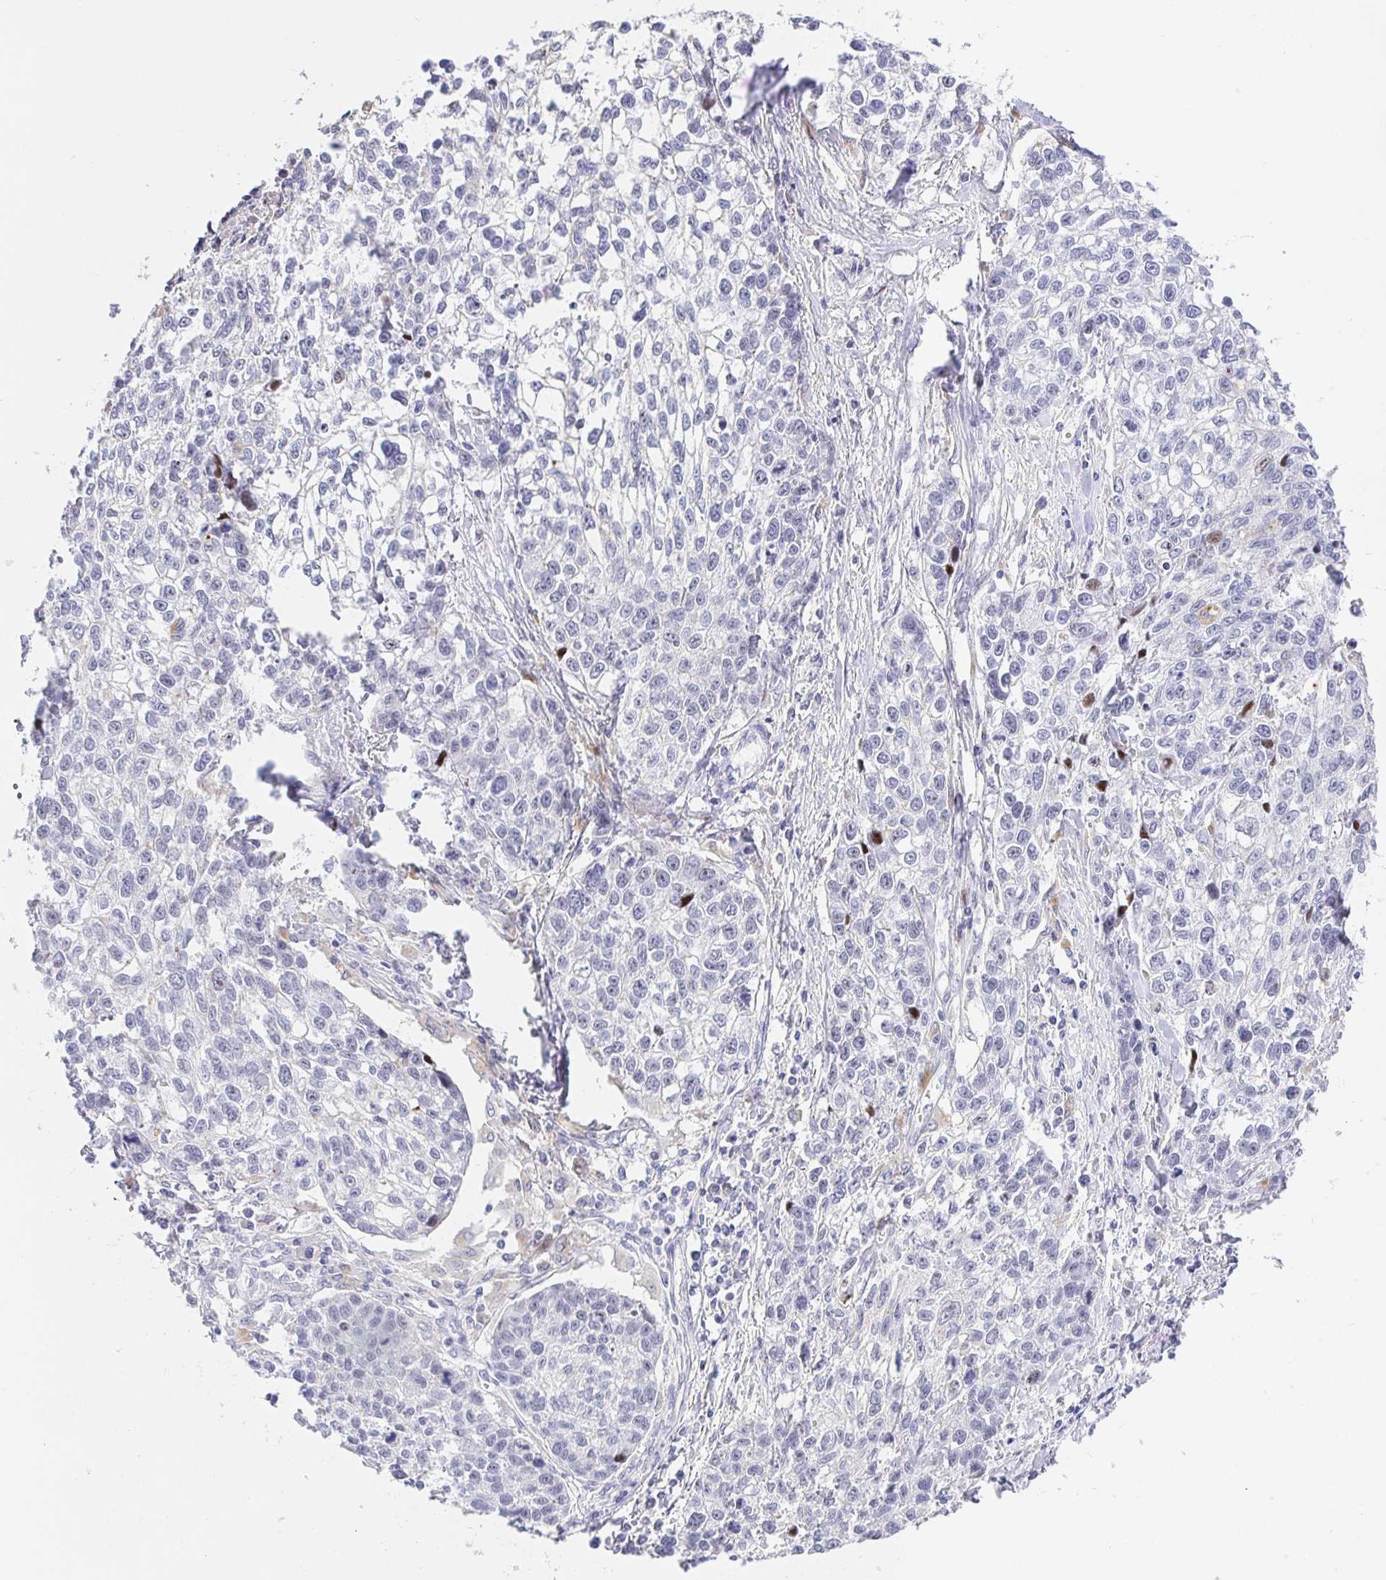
{"staining": {"intensity": "negative", "quantity": "none", "location": "none"}, "tissue": "lung cancer", "cell_type": "Tumor cells", "image_type": "cancer", "snomed": [{"axis": "morphology", "description": "Squamous cell carcinoma, NOS"}, {"axis": "topography", "description": "Lung"}], "caption": "Immunohistochemistry (IHC) of lung cancer reveals no staining in tumor cells. (Brightfield microscopy of DAB immunohistochemistry at high magnification).", "gene": "KBTBD13", "patient": {"sex": "male", "age": 74}}